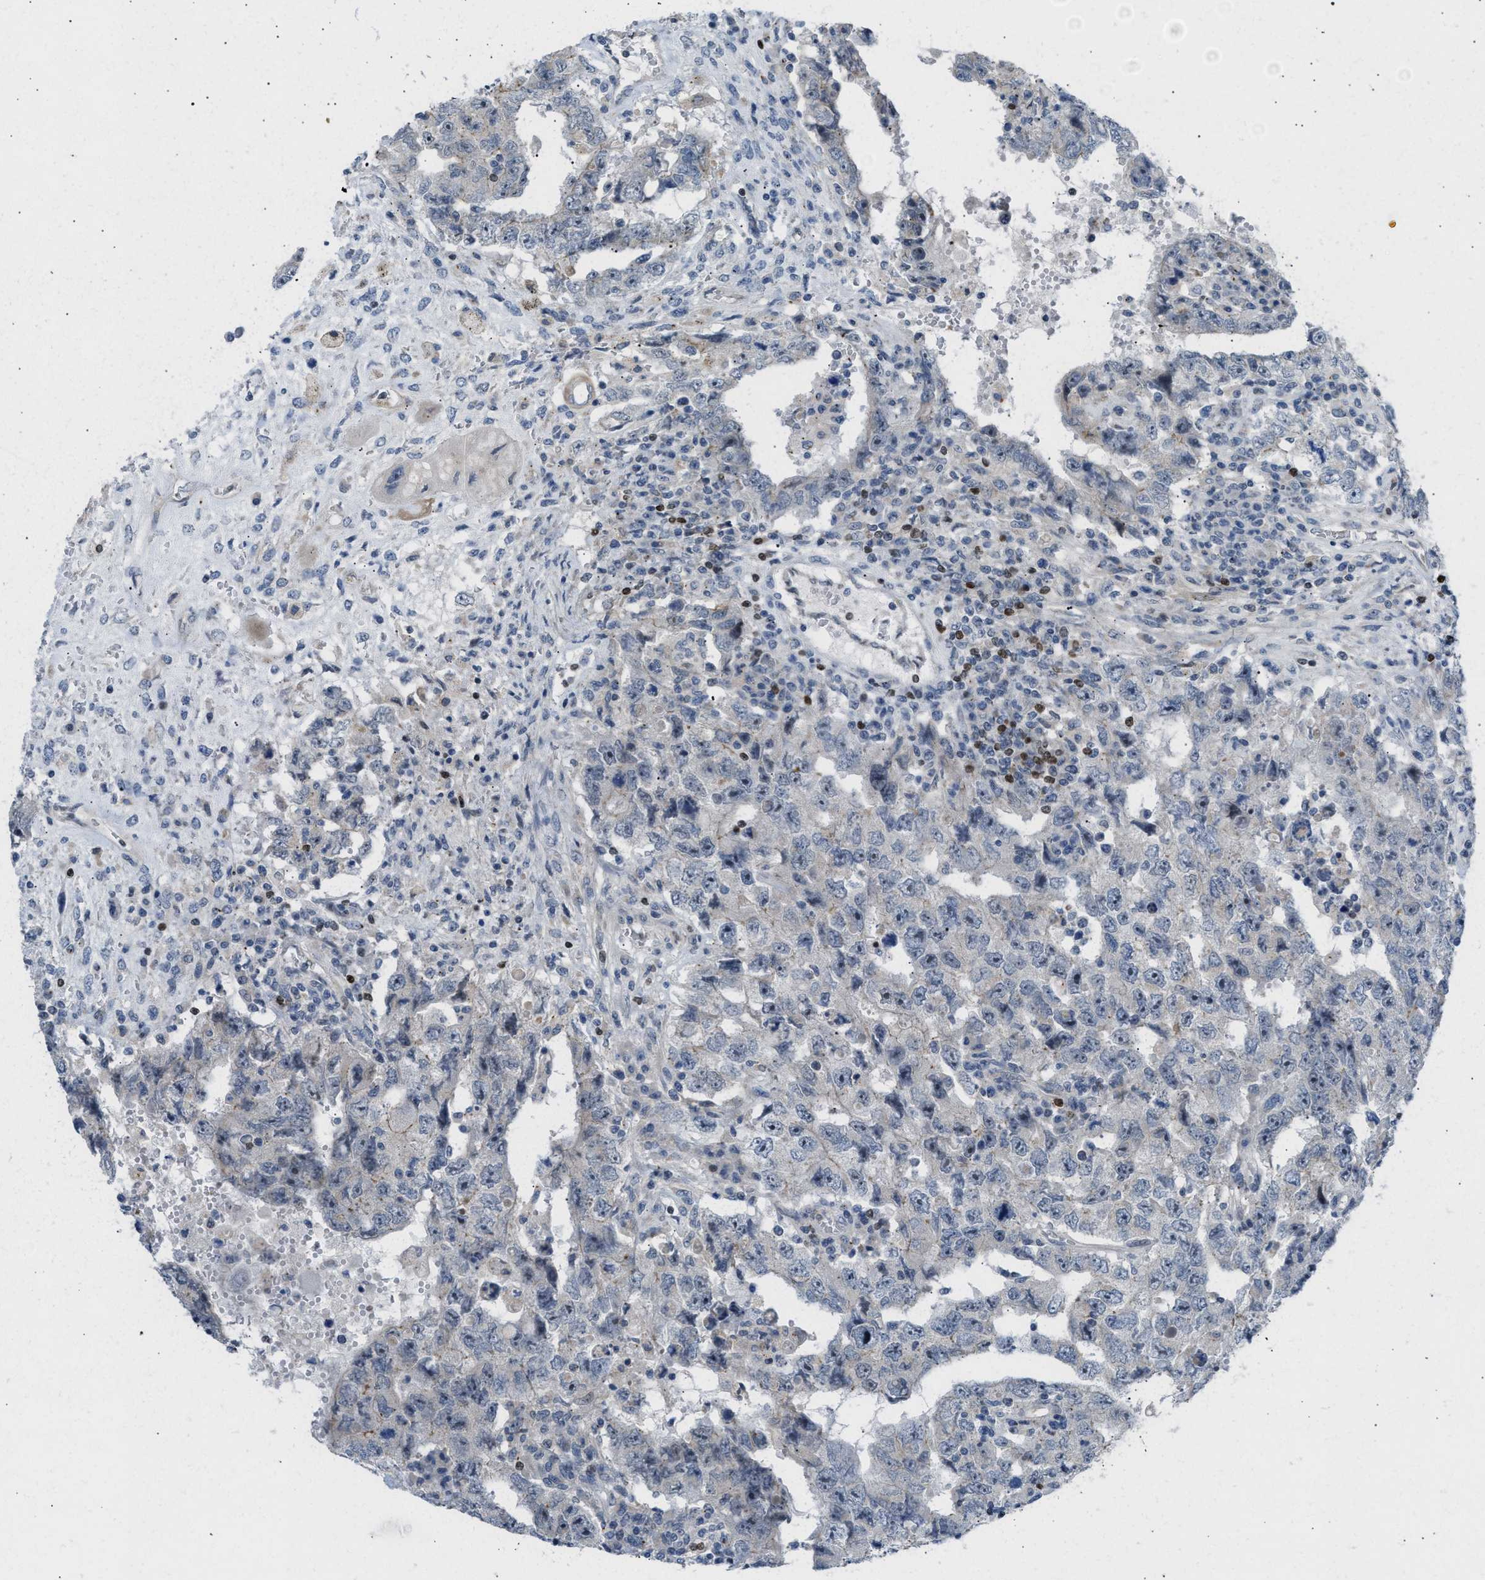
{"staining": {"intensity": "negative", "quantity": "none", "location": "none"}, "tissue": "testis cancer", "cell_type": "Tumor cells", "image_type": "cancer", "snomed": [{"axis": "morphology", "description": "Carcinoma, Embryonal, NOS"}, {"axis": "topography", "description": "Testis"}], "caption": "DAB immunohistochemical staining of human testis embryonal carcinoma reveals no significant positivity in tumor cells.", "gene": "NPS", "patient": {"sex": "male", "age": 26}}